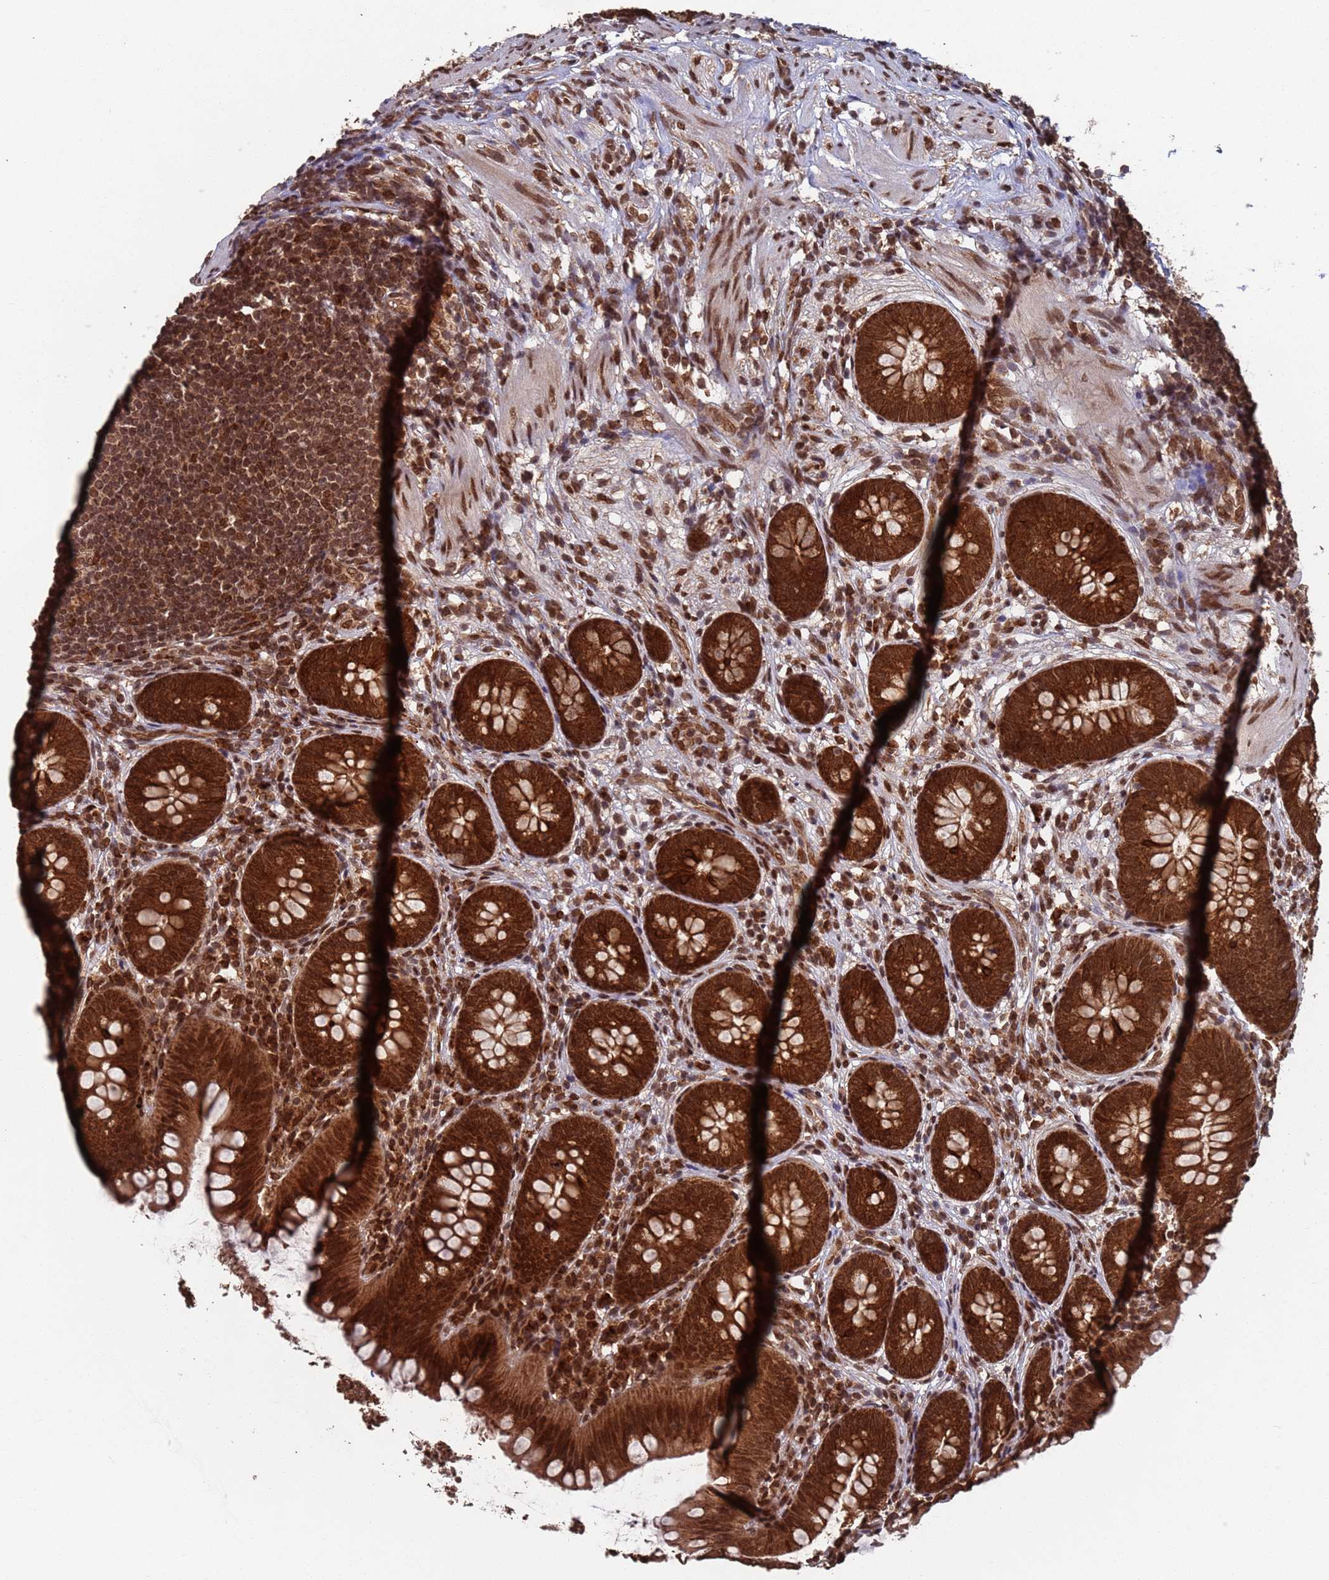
{"staining": {"intensity": "strong", "quantity": ">75%", "location": "cytoplasmic/membranous,nuclear"}, "tissue": "appendix", "cell_type": "Glandular cells", "image_type": "normal", "snomed": [{"axis": "morphology", "description": "Normal tissue, NOS"}, {"axis": "topography", "description": "Appendix"}], "caption": "DAB immunohistochemical staining of unremarkable appendix reveals strong cytoplasmic/membranous,nuclear protein expression in about >75% of glandular cells.", "gene": "FUBP3", "patient": {"sex": "female", "age": 62}}